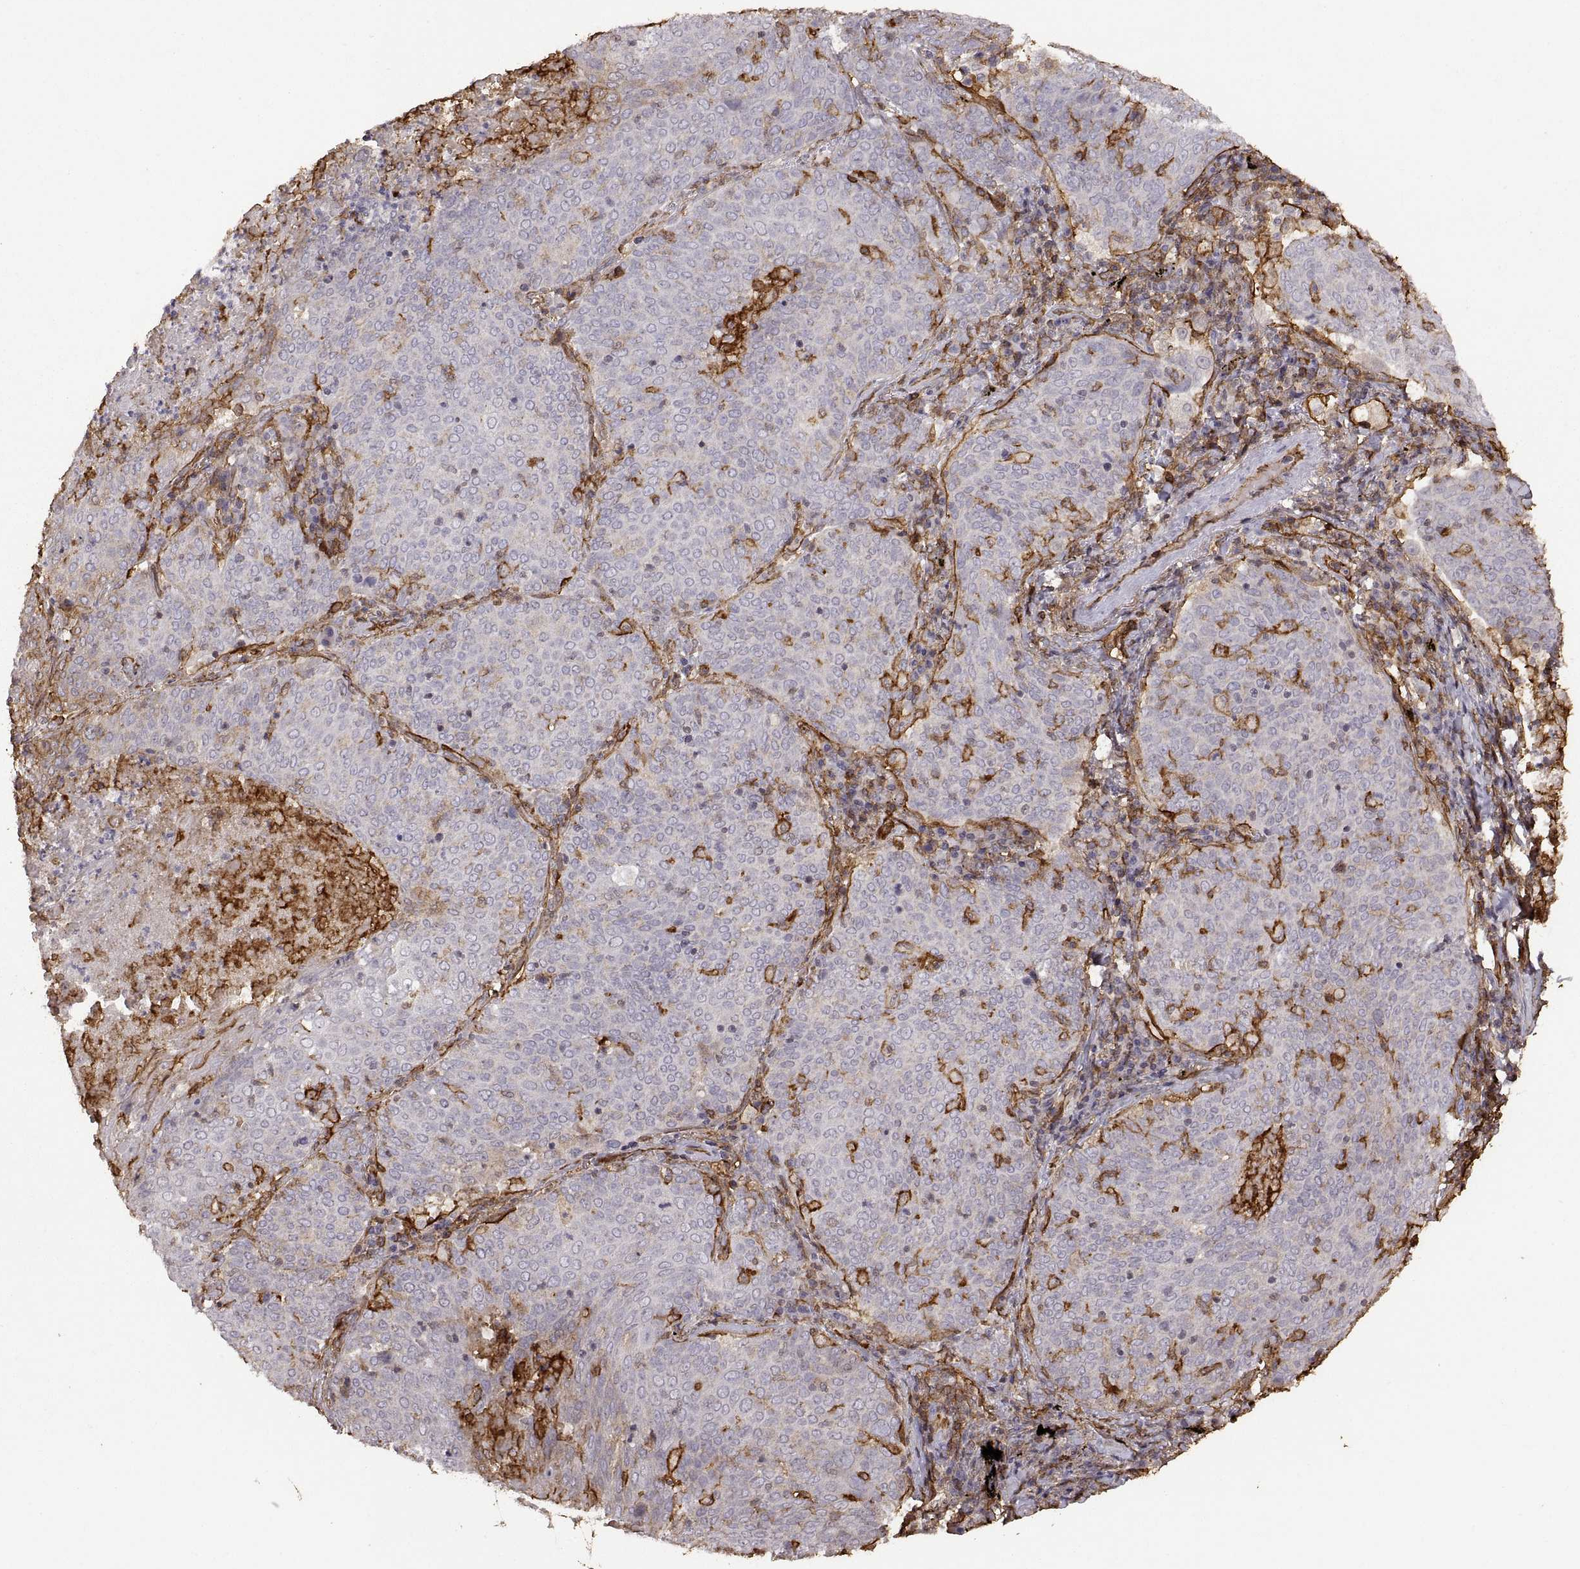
{"staining": {"intensity": "moderate", "quantity": "<25%", "location": "cytoplasmic/membranous"}, "tissue": "lung cancer", "cell_type": "Tumor cells", "image_type": "cancer", "snomed": [{"axis": "morphology", "description": "Squamous cell carcinoma, NOS"}, {"axis": "topography", "description": "Lung"}], "caption": "Lung squamous cell carcinoma stained with DAB IHC reveals low levels of moderate cytoplasmic/membranous expression in approximately <25% of tumor cells.", "gene": "S100A10", "patient": {"sex": "male", "age": 82}}